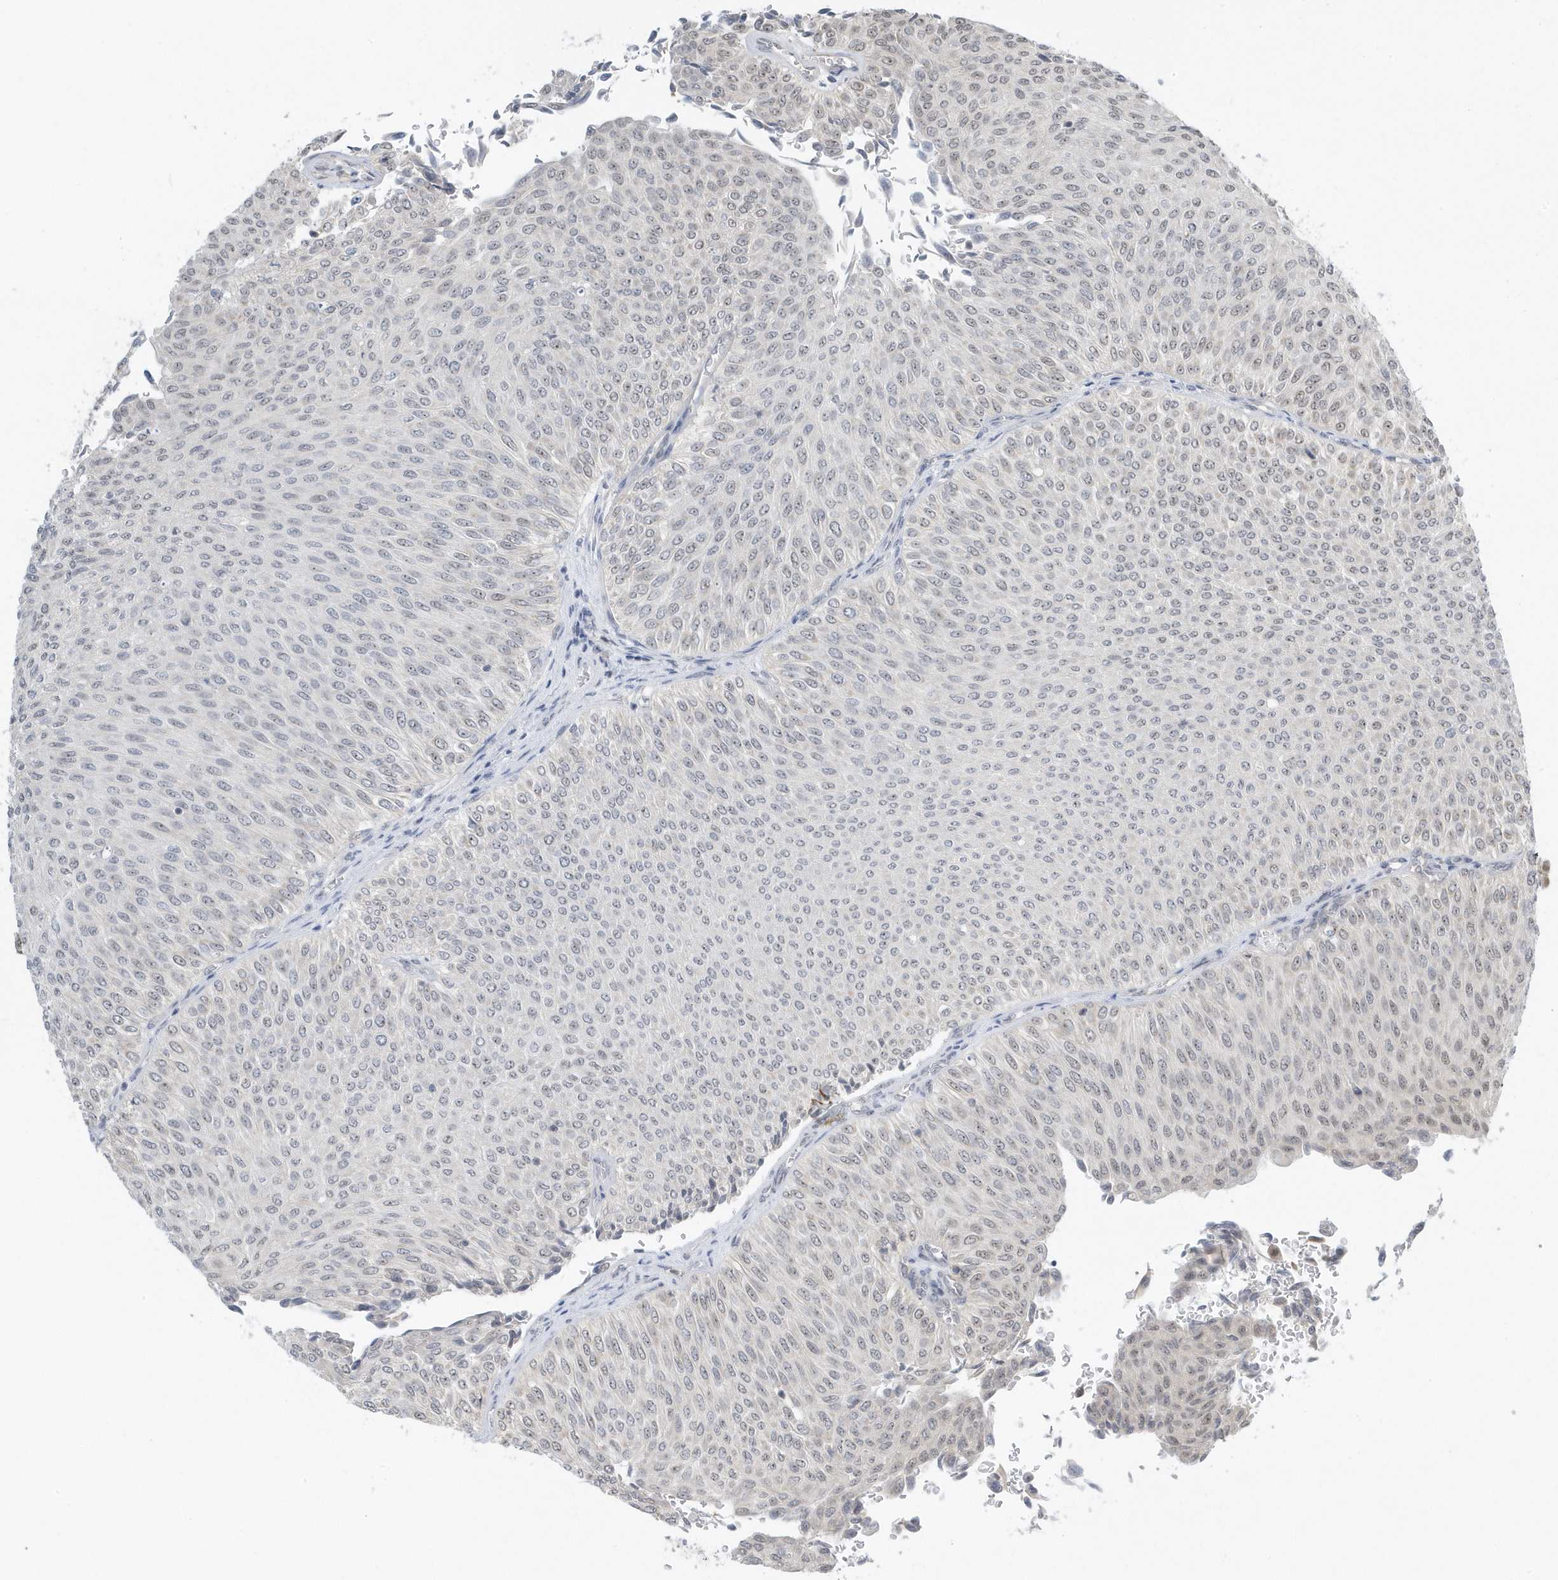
{"staining": {"intensity": "weak", "quantity": "<25%", "location": "nuclear"}, "tissue": "urothelial cancer", "cell_type": "Tumor cells", "image_type": "cancer", "snomed": [{"axis": "morphology", "description": "Urothelial carcinoma, Low grade"}, {"axis": "topography", "description": "Urinary bladder"}], "caption": "Protein analysis of urothelial cancer displays no significant staining in tumor cells. (DAB (3,3'-diaminobenzidine) IHC, high magnification).", "gene": "ZNF740", "patient": {"sex": "male", "age": 78}}